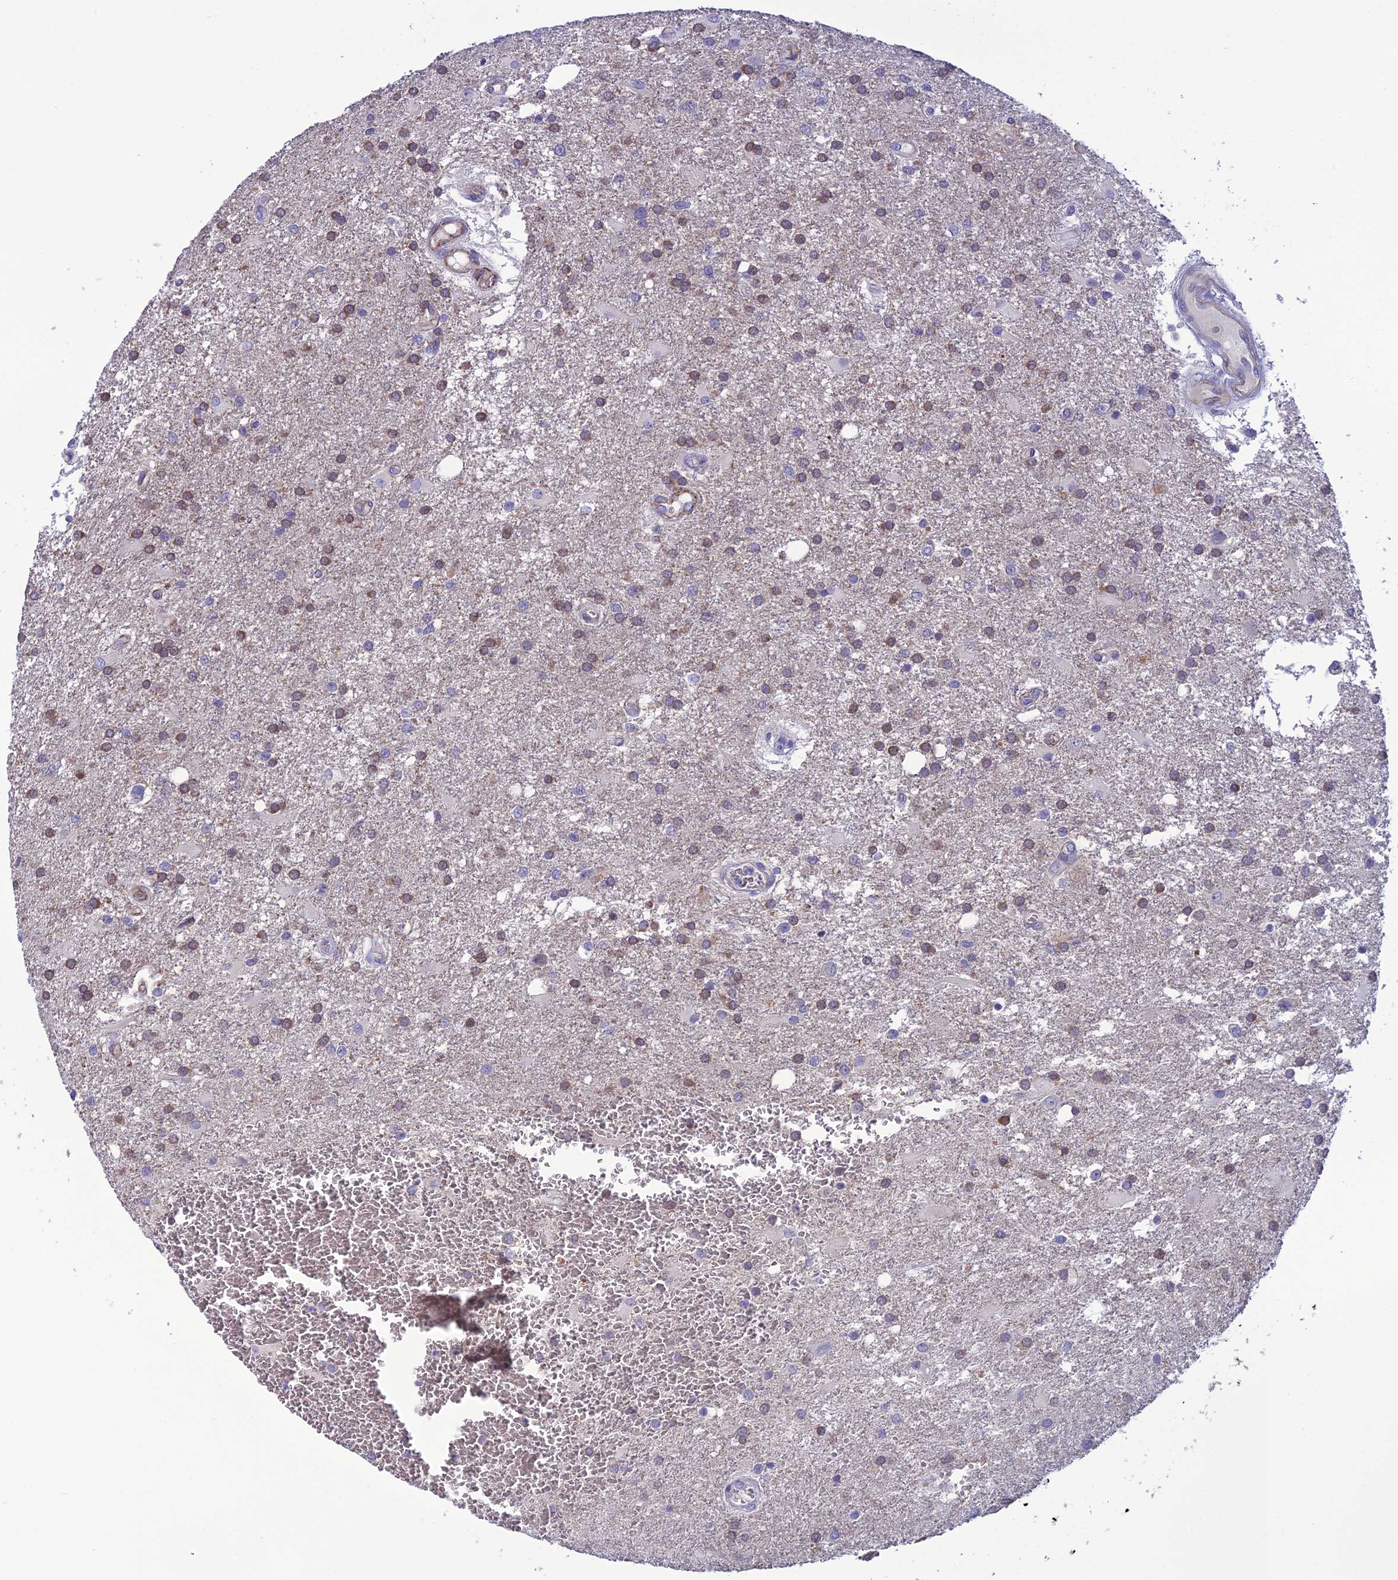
{"staining": {"intensity": "moderate", "quantity": "25%-75%", "location": "cytoplasmic/membranous"}, "tissue": "glioma", "cell_type": "Tumor cells", "image_type": "cancer", "snomed": [{"axis": "morphology", "description": "Glioma, malignant, Low grade"}, {"axis": "topography", "description": "Brain"}], "caption": "An image of human malignant glioma (low-grade) stained for a protein displays moderate cytoplasmic/membranous brown staining in tumor cells.", "gene": "CRB2", "patient": {"sex": "male", "age": 66}}